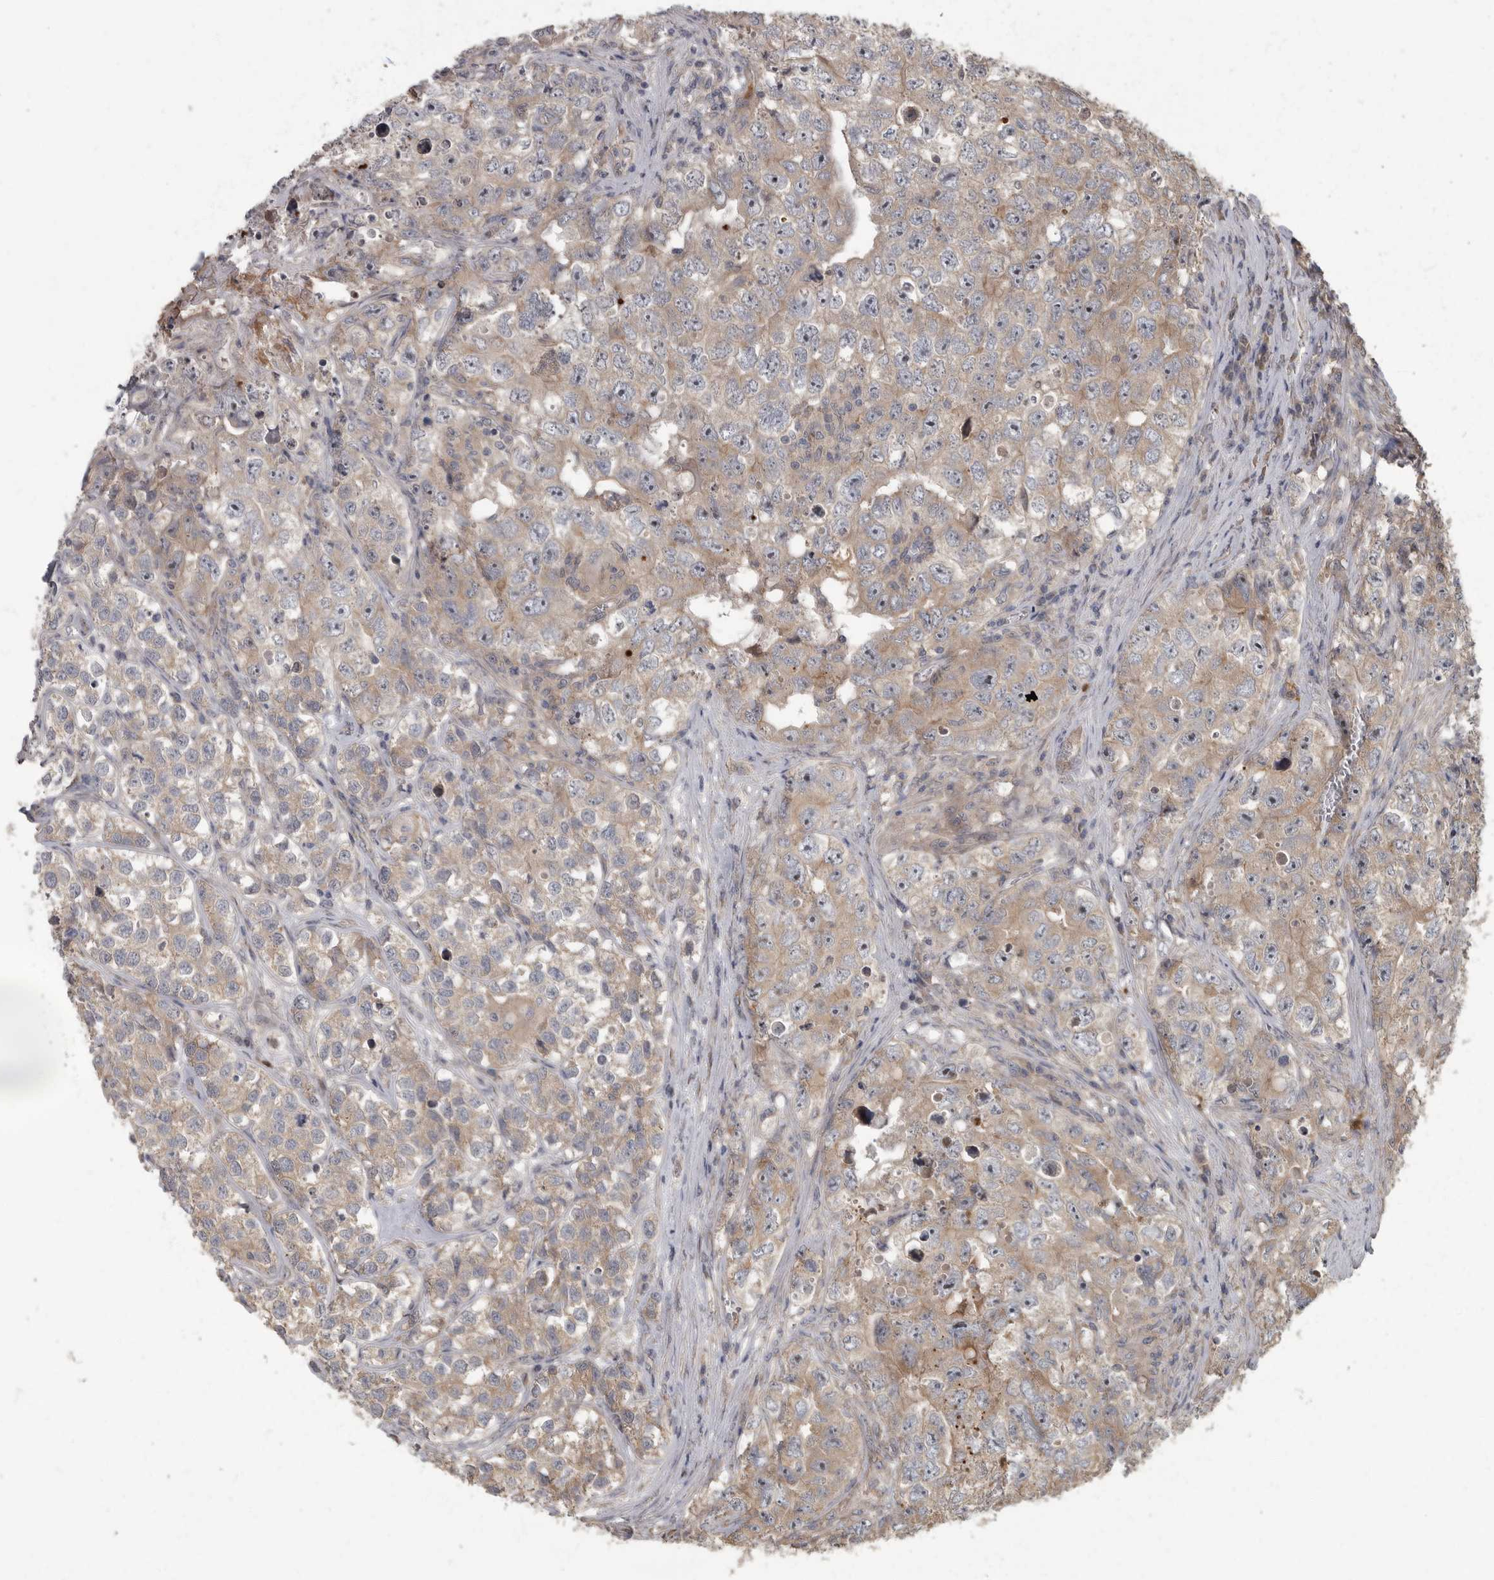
{"staining": {"intensity": "weak", "quantity": "25%-75%", "location": "cytoplasmic/membranous"}, "tissue": "testis cancer", "cell_type": "Tumor cells", "image_type": "cancer", "snomed": [{"axis": "morphology", "description": "Seminoma, NOS"}, {"axis": "morphology", "description": "Carcinoma, Embryonal, NOS"}, {"axis": "topography", "description": "Testis"}], "caption": "The immunohistochemical stain shows weak cytoplasmic/membranous positivity in tumor cells of testis cancer (seminoma) tissue. Immunohistochemistry stains the protein in brown and the nuclei are stained blue.", "gene": "DAAM1", "patient": {"sex": "male", "age": 43}}